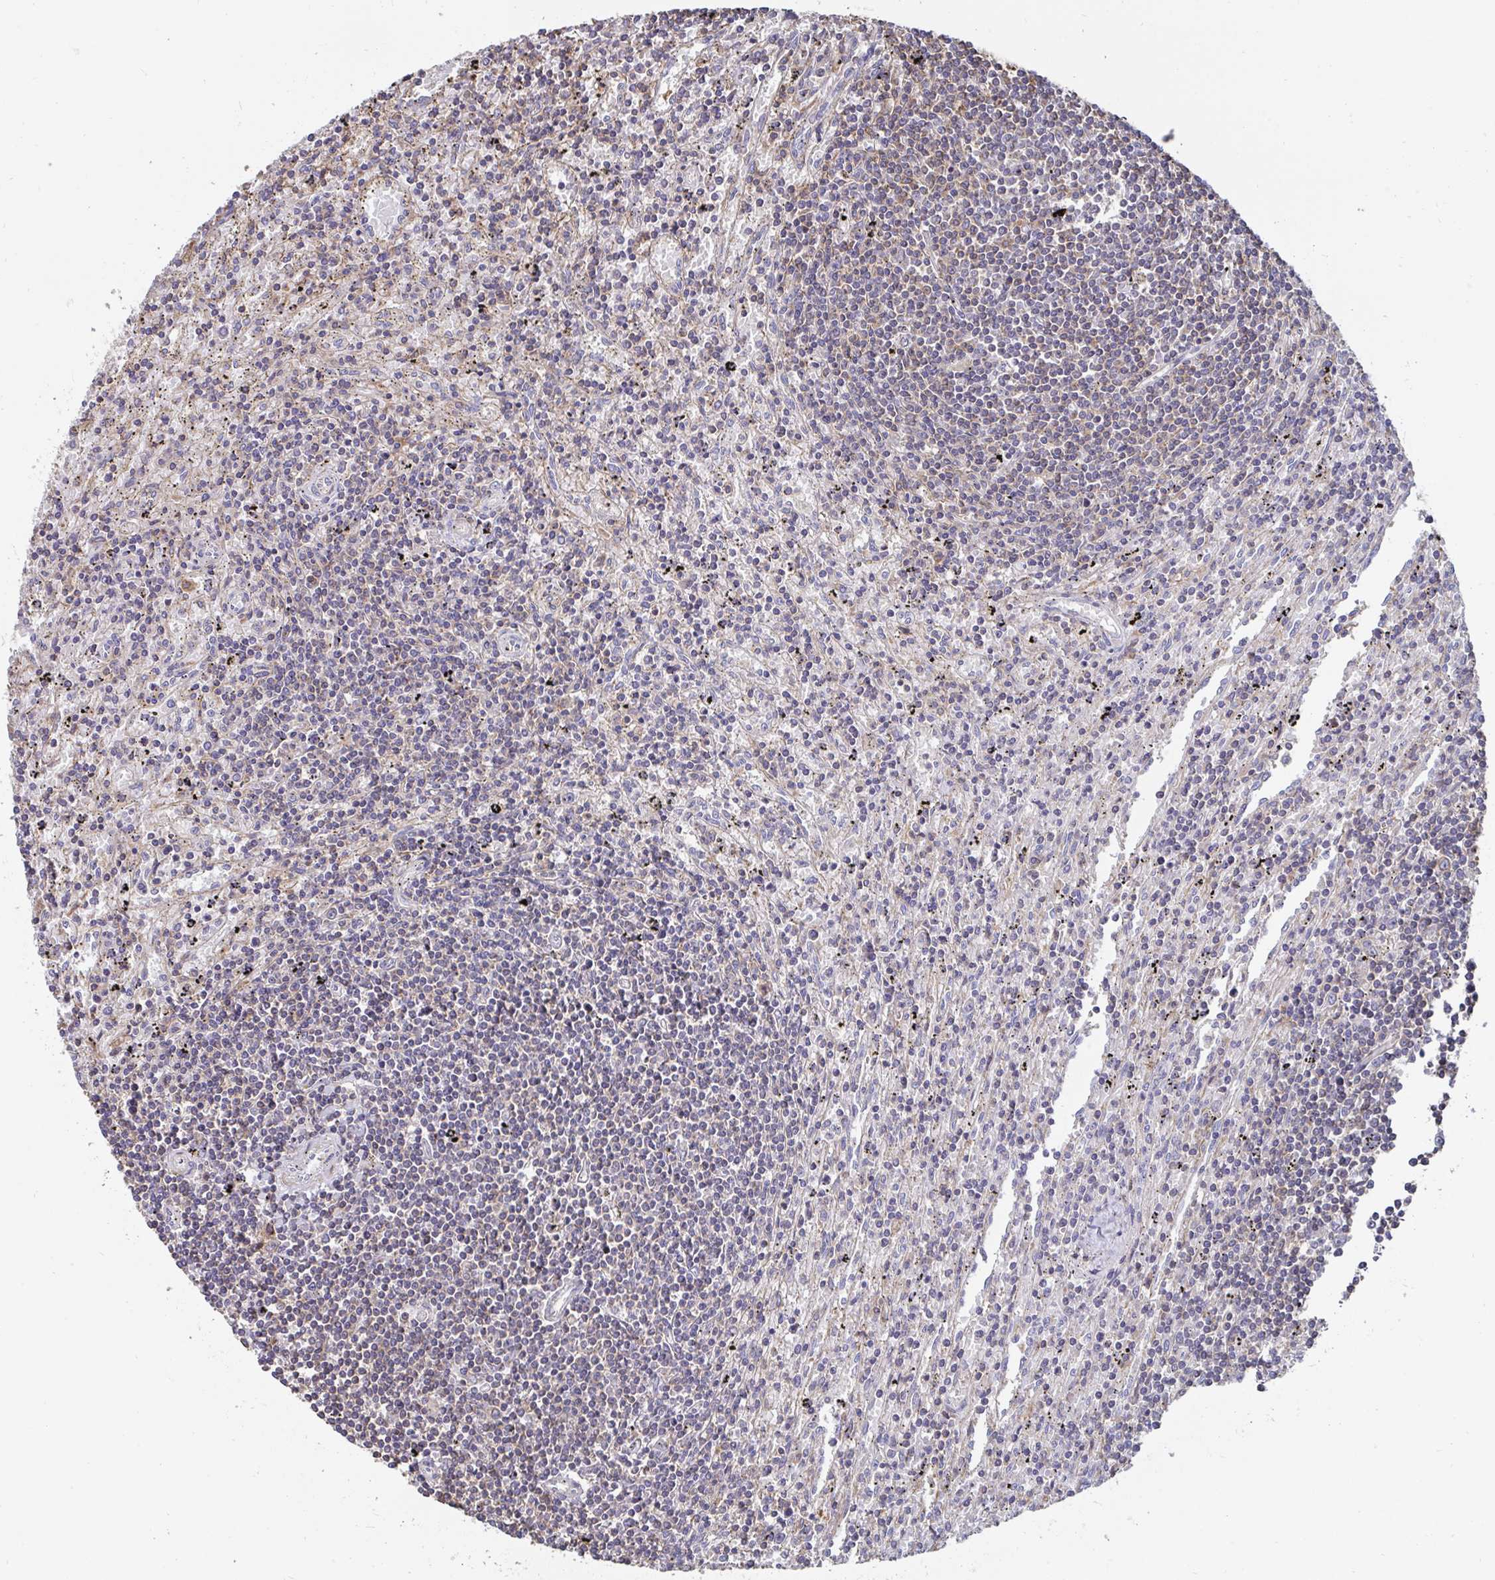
{"staining": {"intensity": "negative", "quantity": "none", "location": "none"}, "tissue": "lymphoma", "cell_type": "Tumor cells", "image_type": "cancer", "snomed": [{"axis": "morphology", "description": "Malignant lymphoma, non-Hodgkin's type, Low grade"}, {"axis": "topography", "description": "Spleen"}], "caption": "DAB immunohistochemical staining of human lymphoma demonstrates no significant staining in tumor cells.", "gene": "DZANK1", "patient": {"sex": "male", "age": 76}}